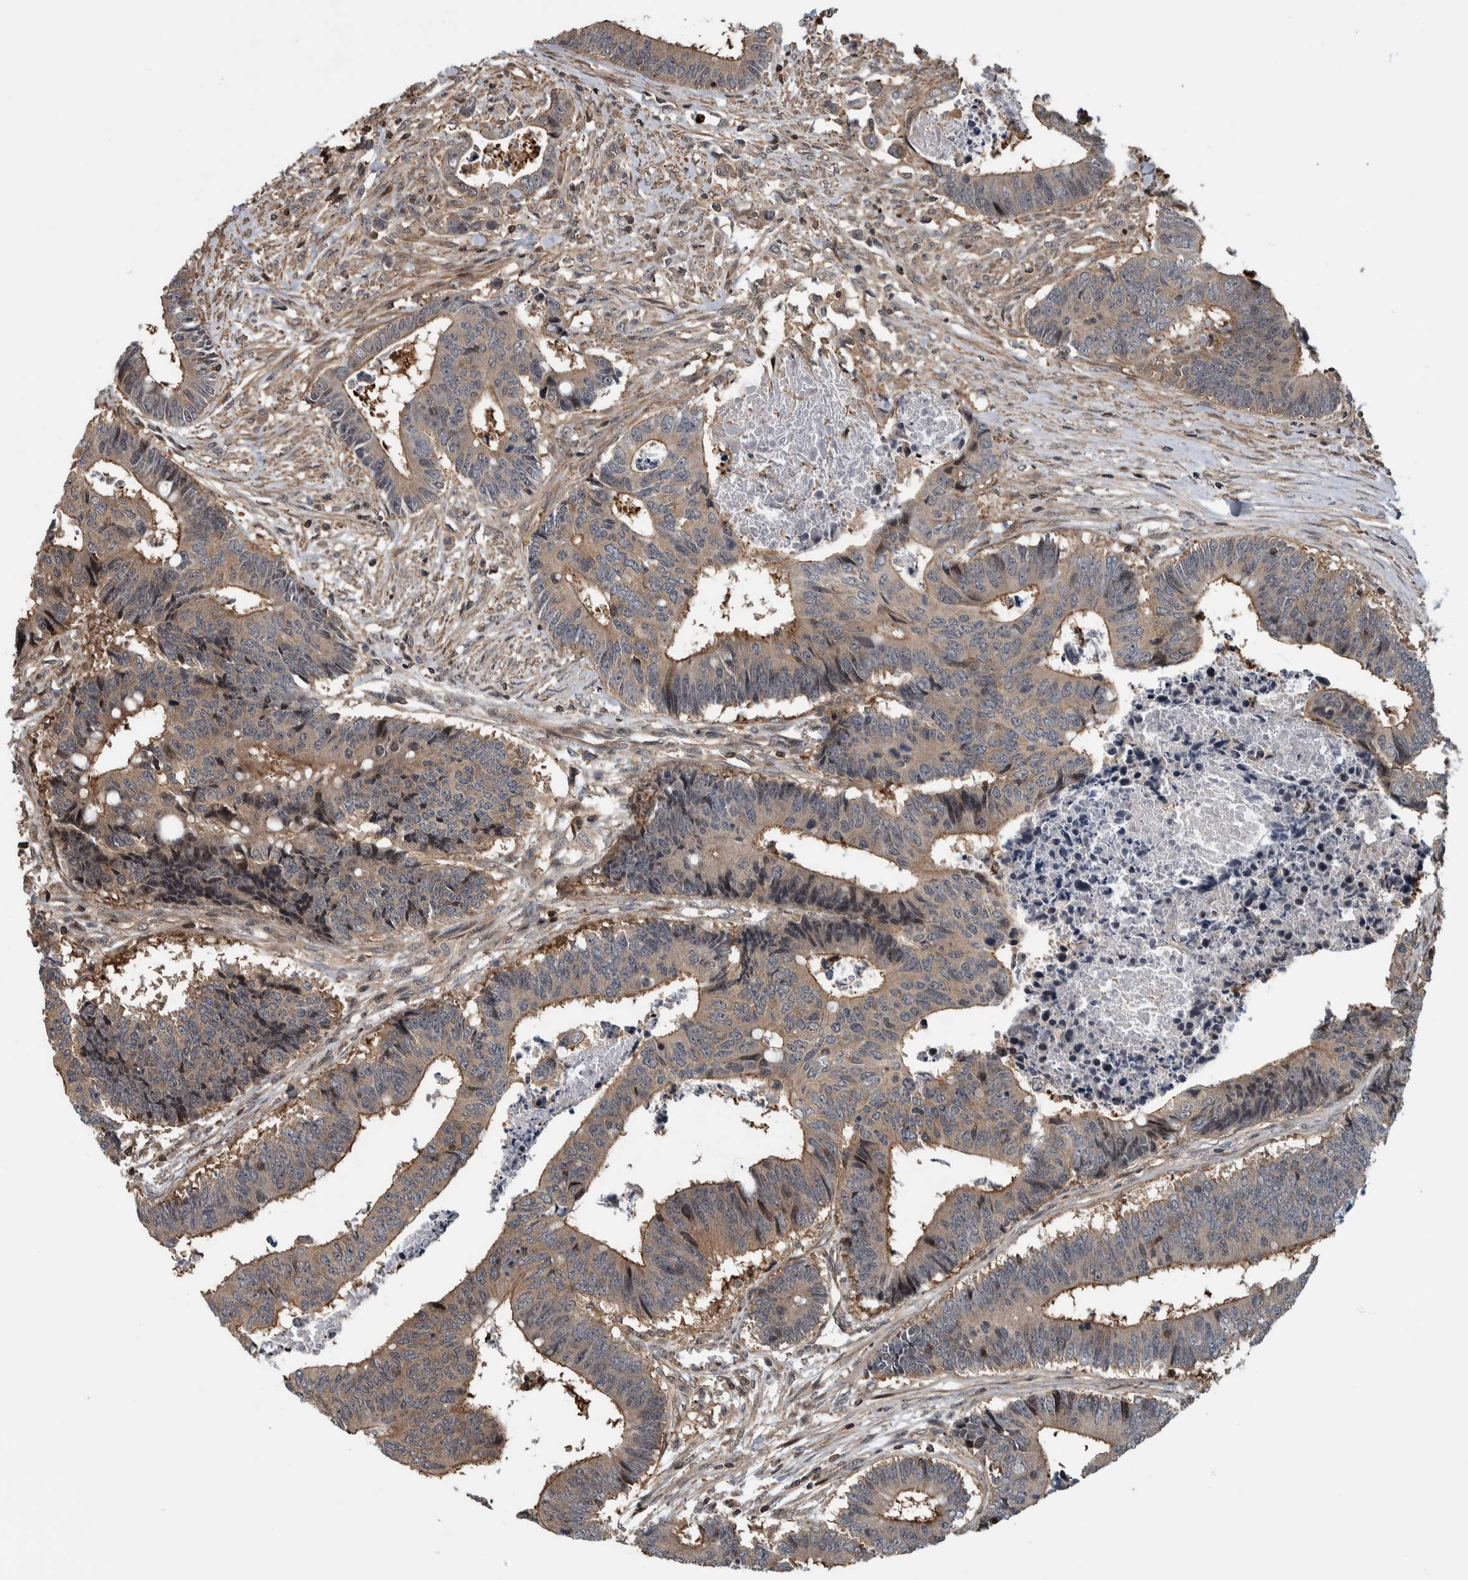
{"staining": {"intensity": "moderate", "quantity": ">75%", "location": "cytoplasmic/membranous"}, "tissue": "colorectal cancer", "cell_type": "Tumor cells", "image_type": "cancer", "snomed": [{"axis": "morphology", "description": "Adenocarcinoma, NOS"}, {"axis": "topography", "description": "Rectum"}], "caption": "Immunohistochemical staining of adenocarcinoma (colorectal) displays medium levels of moderate cytoplasmic/membranous positivity in about >75% of tumor cells. Ihc stains the protein in brown and the nuclei are stained blue.", "gene": "ARFGEF1", "patient": {"sex": "male", "age": 84}}